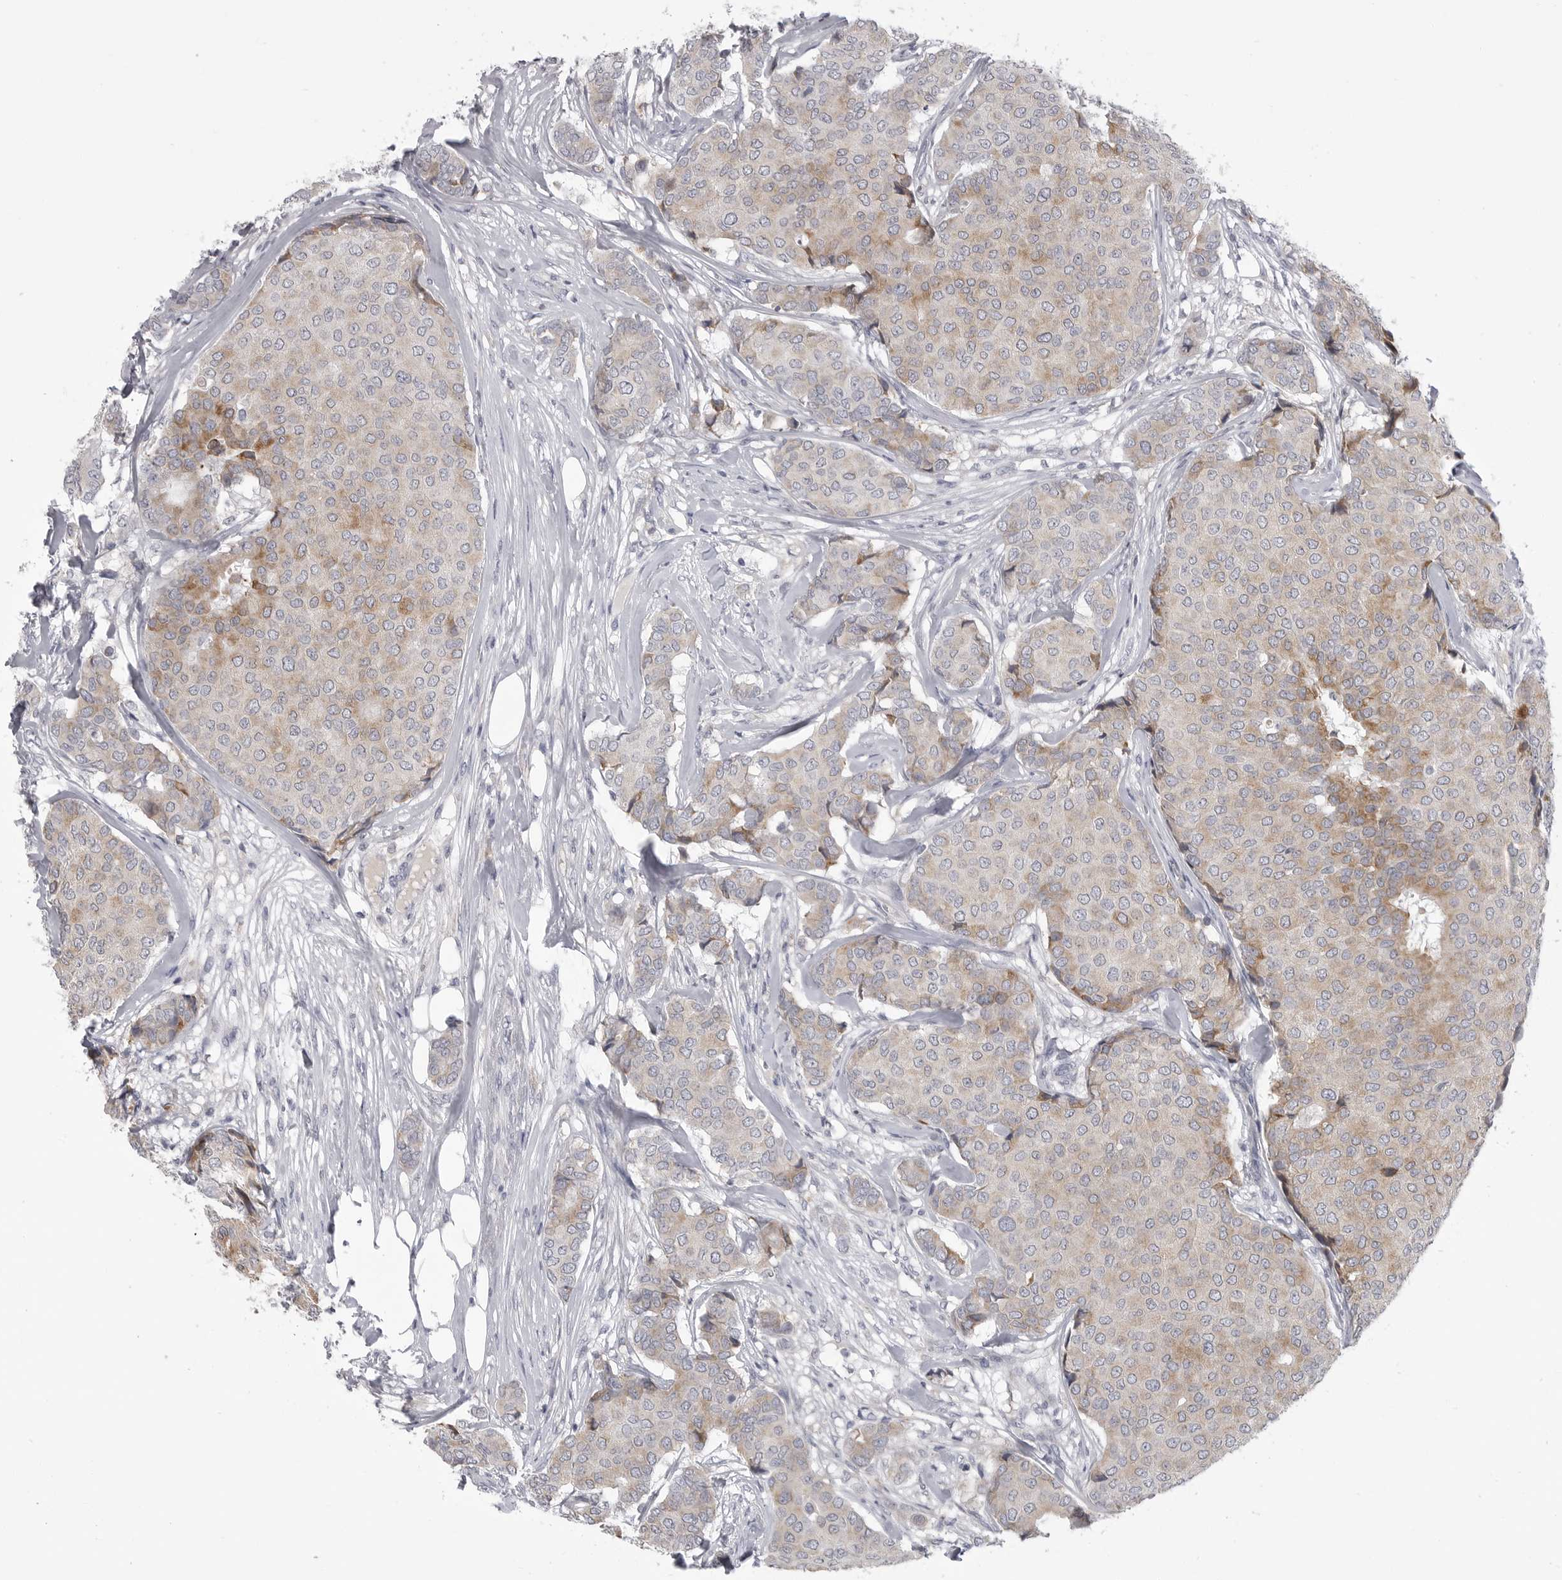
{"staining": {"intensity": "weak", "quantity": ">75%", "location": "cytoplasmic/membranous"}, "tissue": "breast cancer", "cell_type": "Tumor cells", "image_type": "cancer", "snomed": [{"axis": "morphology", "description": "Duct carcinoma"}, {"axis": "topography", "description": "Breast"}], "caption": "Immunohistochemical staining of breast cancer shows low levels of weak cytoplasmic/membranous staining in about >75% of tumor cells.", "gene": "FKBP2", "patient": {"sex": "female", "age": 75}}